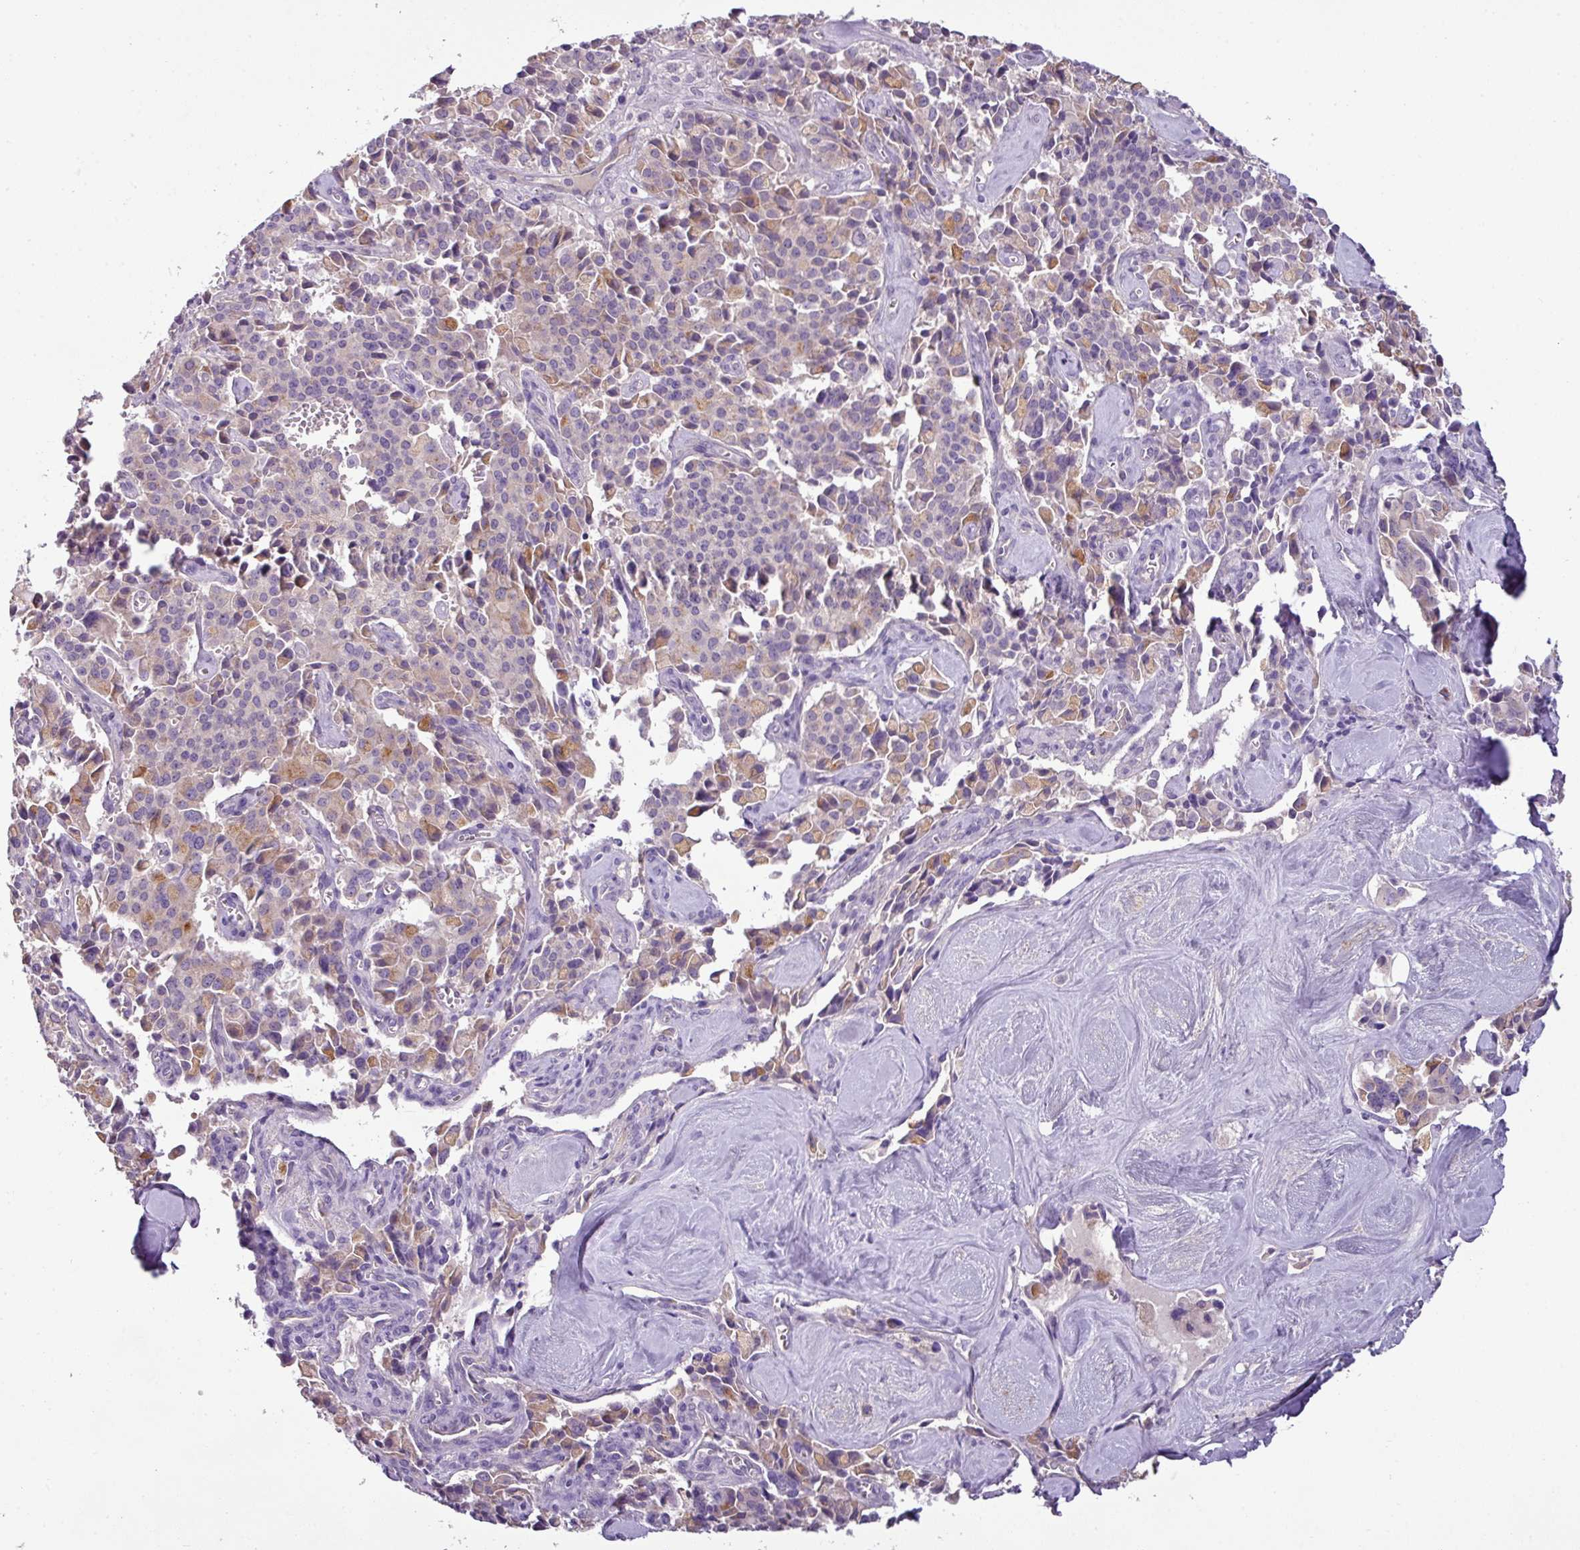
{"staining": {"intensity": "weak", "quantity": "25%-75%", "location": "cytoplasmic/membranous"}, "tissue": "pancreatic cancer", "cell_type": "Tumor cells", "image_type": "cancer", "snomed": [{"axis": "morphology", "description": "Adenocarcinoma, NOS"}, {"axis": "topography", "description": "Pancreas"}], "caption": "A histopathology image of human pancreatic cancer (adenocarcinoma) stained for a protein exhibits weak cytoplasmic/membranous brown staining in tumor cells. (Brightfield microscopy of DAB IHC at high magnification).", "gene": "TMEM178B", "patient": {"sex": "male", "age": 65}}